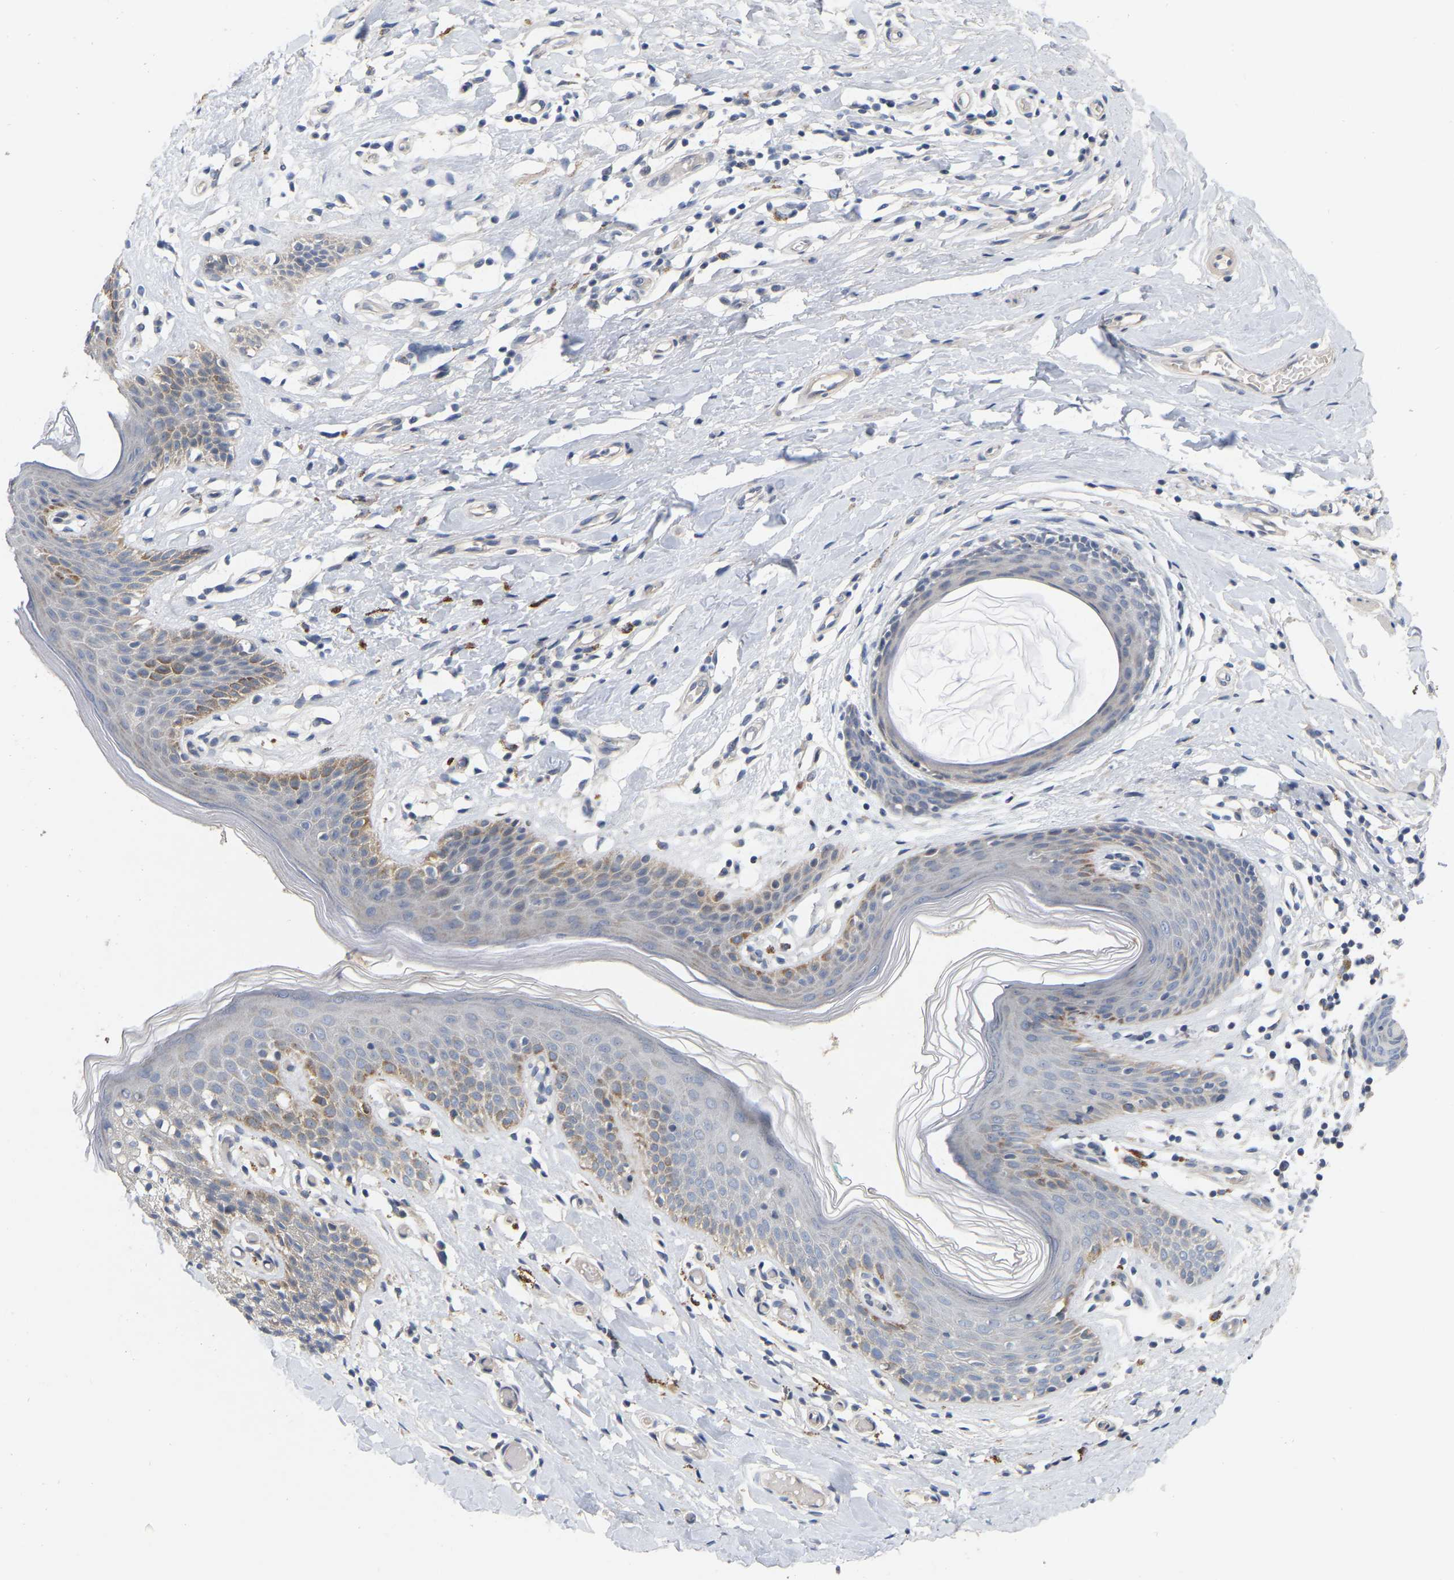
{"staining": {"intensity": "moderate", "quantity": "<25%", "location": "cytoplasmic/membranous"}, "tissue": "skin", "cell_type": "Epidermal cells", "image_type": "normal", "snomed": [{"axis": "morphology", "description": "Normal tissue, NOS"}, {"axis": "topography", "description": "Vulva"}], "caption": "An image of human skin stained for a protein demonstrates moderate cytoplasmic/membranous brown staining in epidermal cells. (brown staining indicates protein expression, while blue staining denotes nuclei).", "gene": "SSH1", "patient": {"sex": "female", "age": 66}}